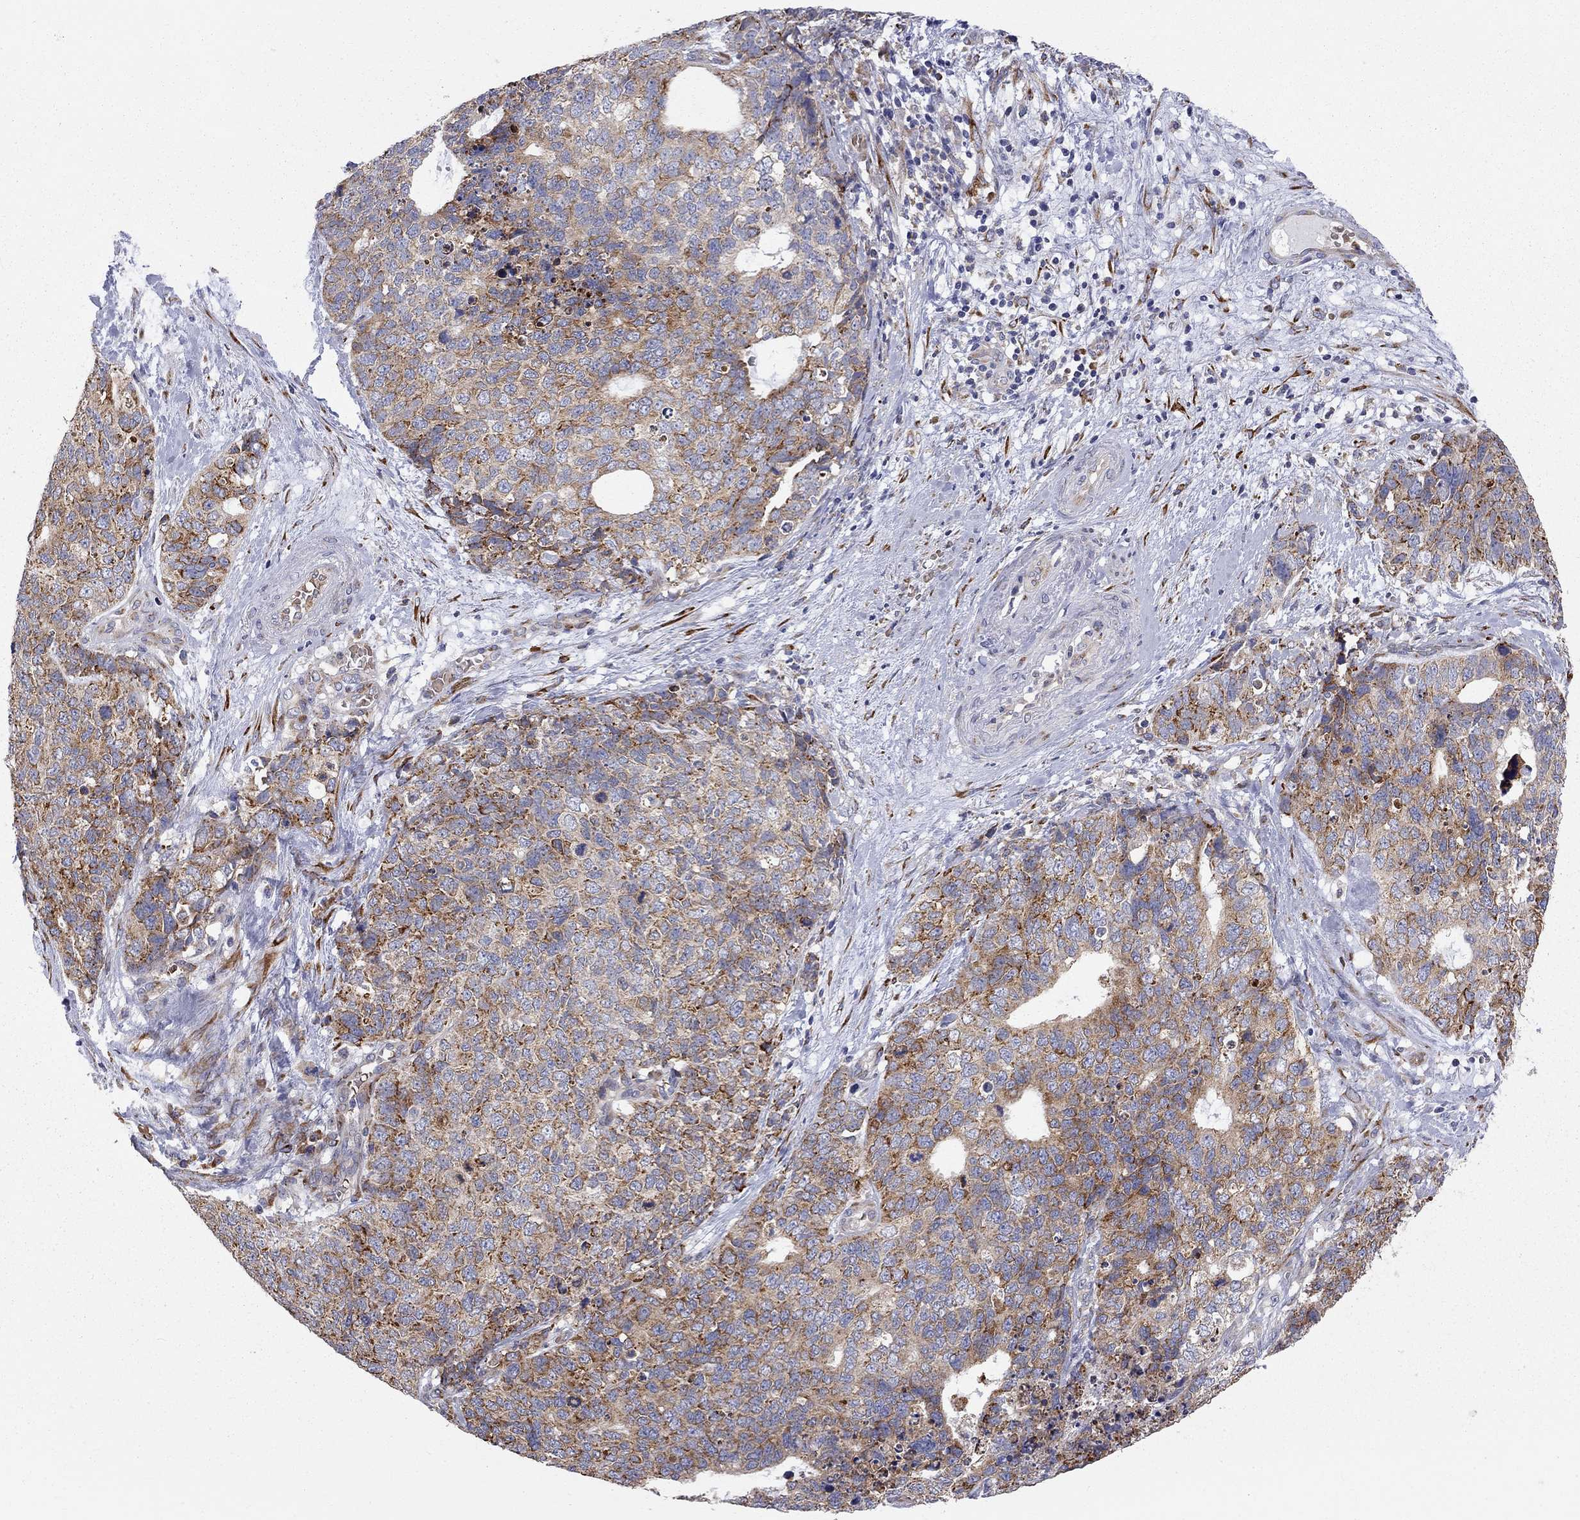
{"staining": {"intensity": "strong", "quantity": "<25%", "location": "cytoplasmic/membranous"}, "tissue": "cervical cancer", "cell_type": "Tumor cells", "image_type": "cancer", "snomed": [{"axis": "morphology", "description": "Squamous cell carcinoma, NOS"}, {"axis": "topography", "description": "Cervix"}], "caption": "Immunohistochemical staining of human cervical squamous cell carcinoma exhibits strong cytoplasmic/membranous protein staining in about <25% of tumor cells.", "gene": "CASTOR1", "patient": {"sex": "female", "age": 63}}